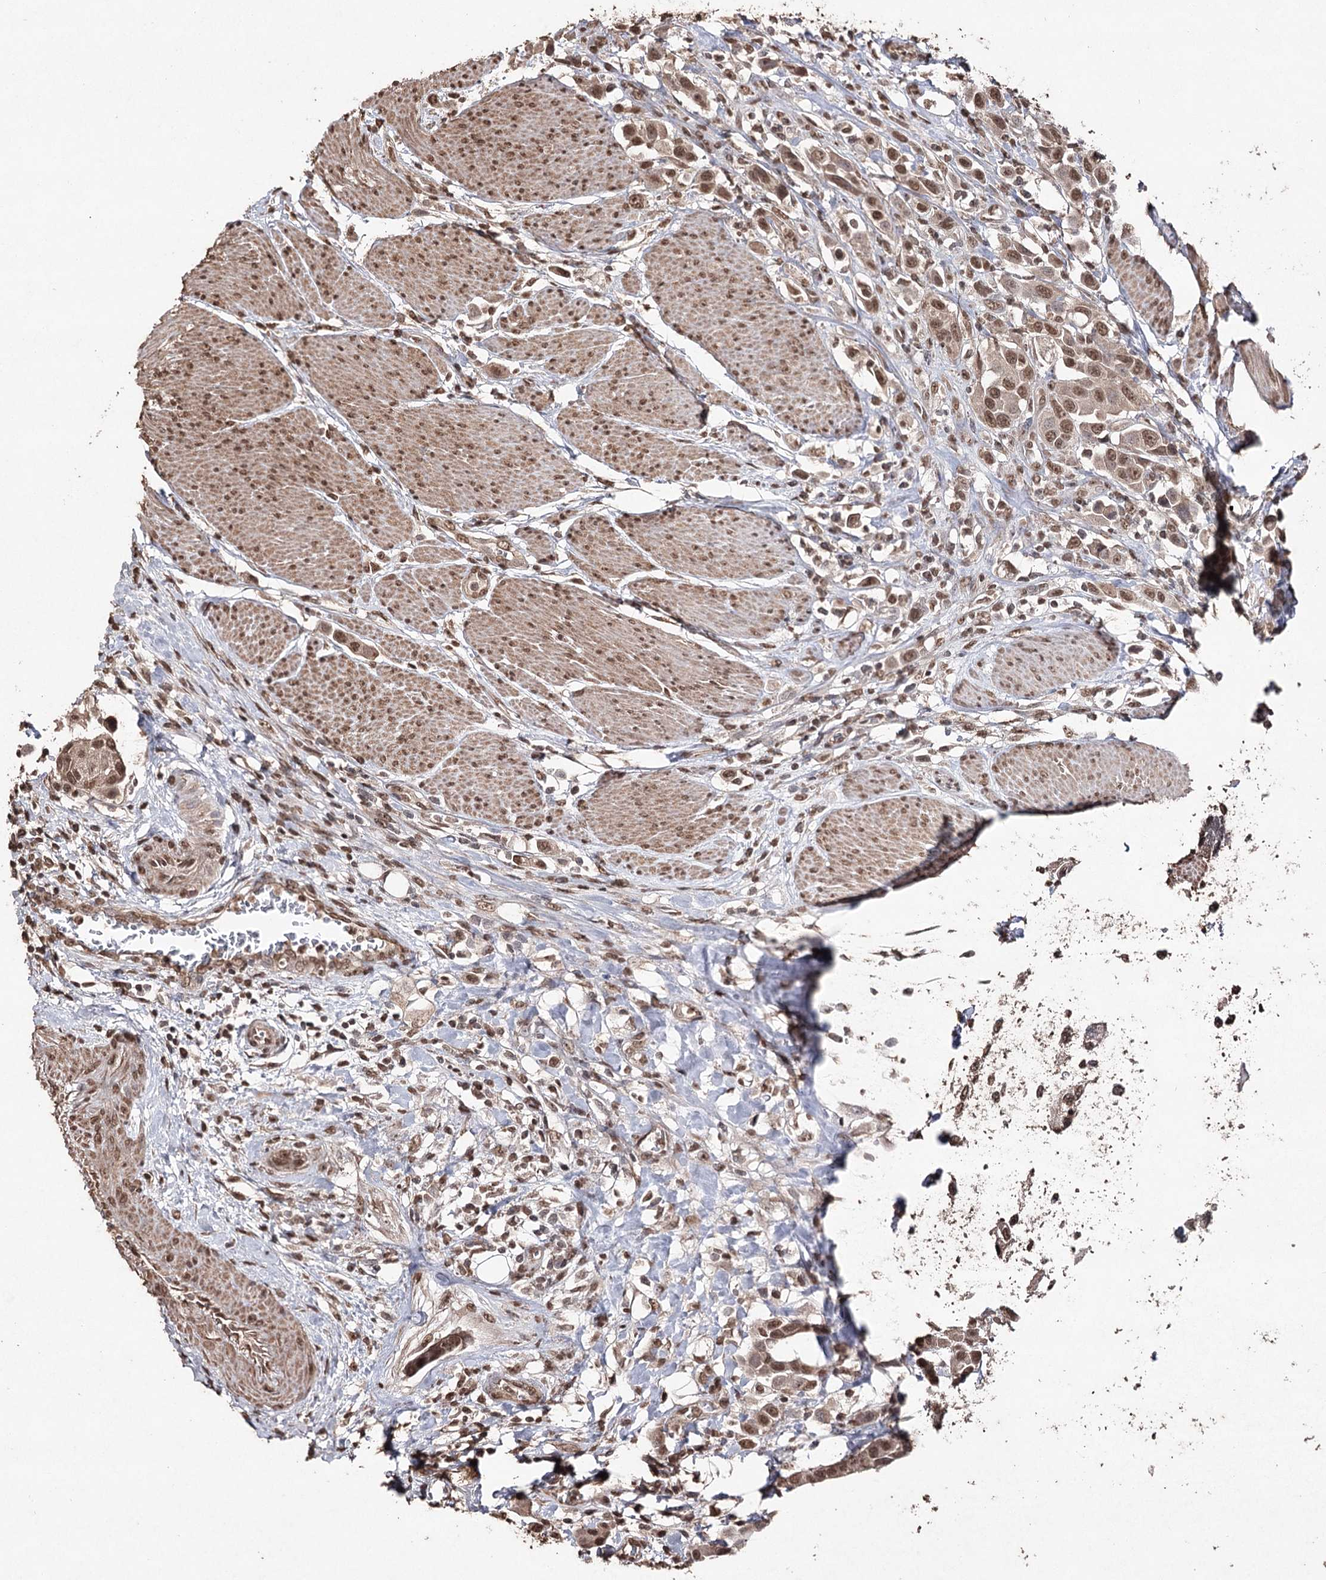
{"staining": {"intensity": "moderate", "quantity": ">75%", "location": "nuclear"}, "tissue": "urothelial cancer", "cell_type": "Tumor cells", "image_type": "cancer", "snomed": [{"axis": "morphology", "description": "Urothelial carcinoma, High grade"}, {"axis": "topography", "description": "Urinary bladder"}], "caption": "Protein analysis of urothelial cancer tissue displays moderate nuclear positivity in approximately >75% of tumor cells. (brown staining indicates protein expression, while blue staining denotes nuclei).", "gene": "ATG14", "patient": {"sex": "male", "age": 50}}